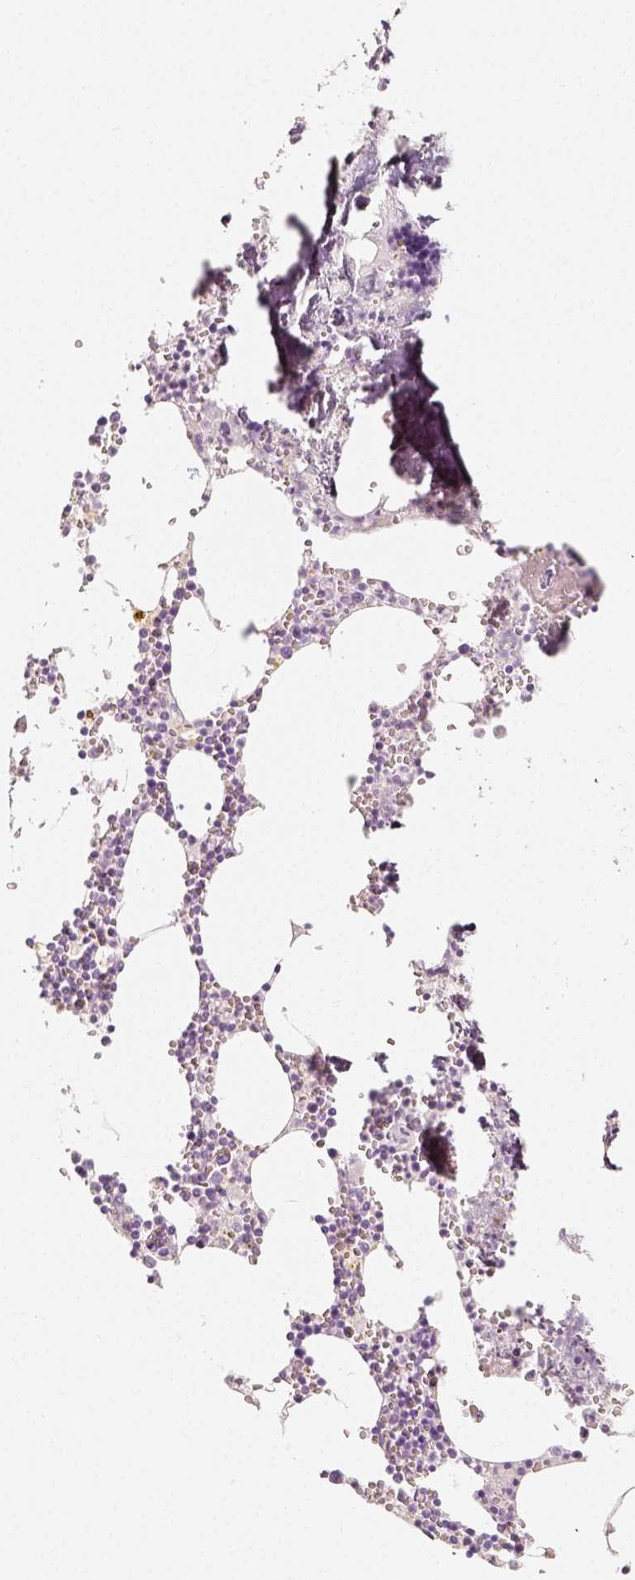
{"staining": {"intensity": "negative", "quantity": "none", "location": "none"}, "tissue": "bone marrow", "cell_type": "Hematopoietic cells", "image_type": "normal", "snomed": [{"axis": "morphology", "description": "Normal tissue, NOS"}, {"axis": "topography", "description": "Bone marrow"}], "caption": "Micrograph shows no protein positivity in hematopoietic cells of normal bone marrow.", "gene": "NECAB2", "patient": {"sex": "male", "age": 54}}